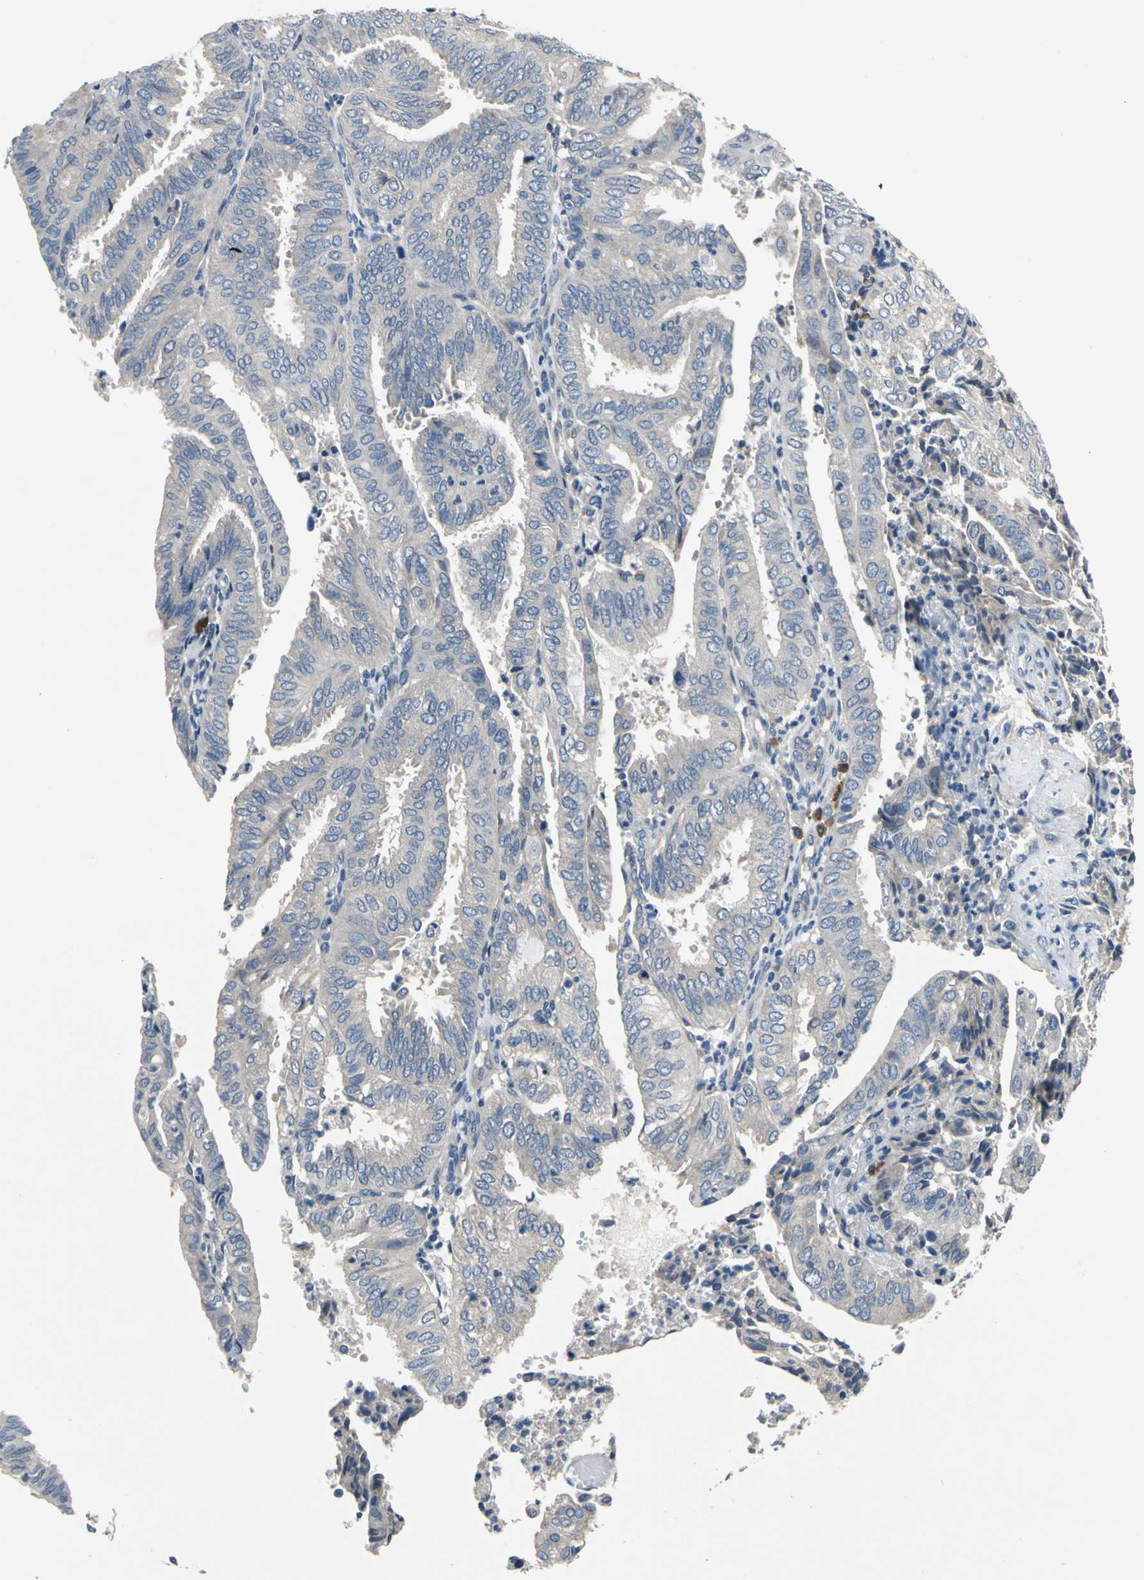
{"staining": {"intensity": "negative", "quantity": "none", "location": "none"}, "tissue": "endometrial cancer", "cell_type": "Tumor cells", "image_type": "cancer", "snomed": [{"axis": "morphology", "description": "Adenocarcinoma, NOS"}, {"axis": "topography", "description": "Uterus"}], "caption": "Histopathology image shows no significant protein expression in tumor cells of endometrial cancer (adenocarcinoma).", "gene": "SELENOK", "patient": {"sex": "female", "age": 60}}